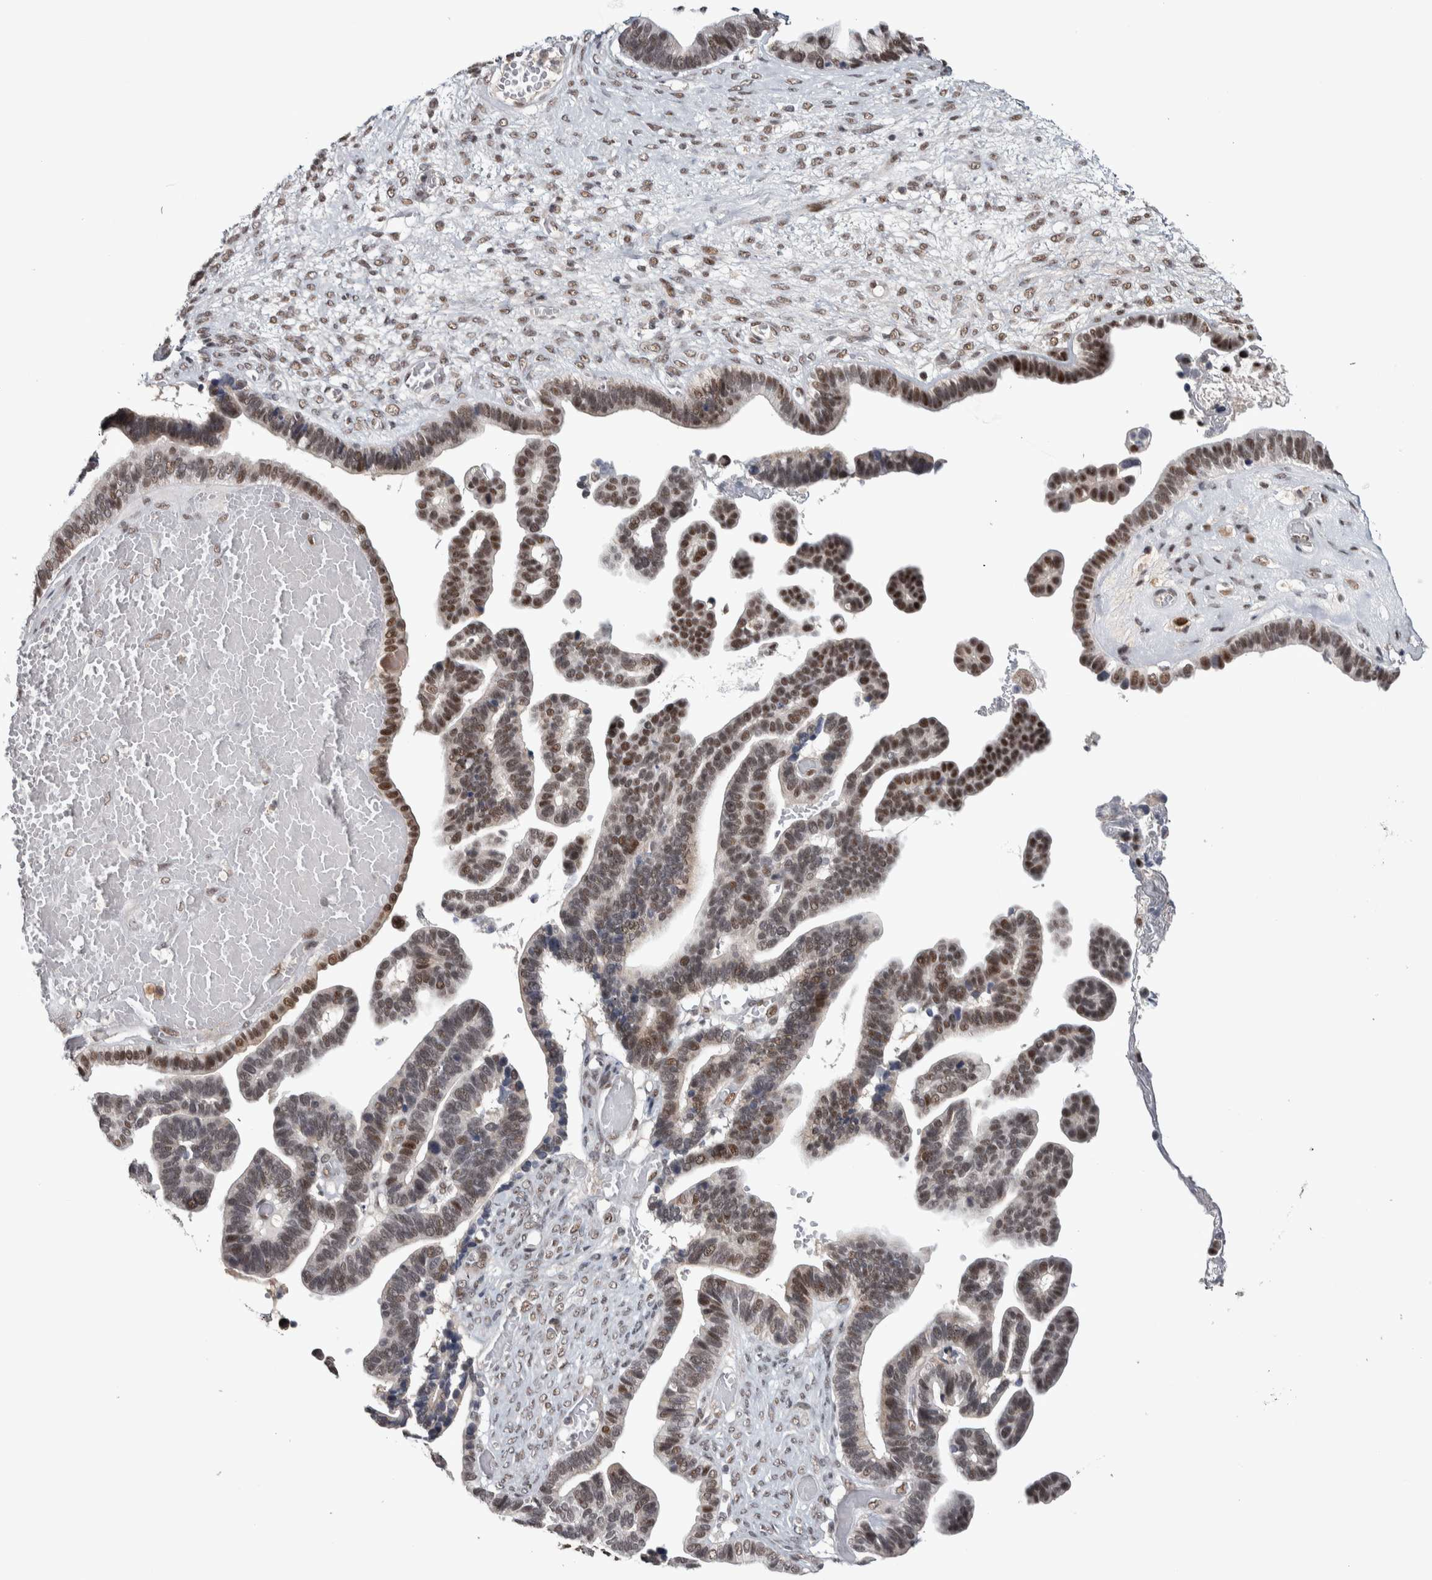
{"staining": {"intensity": "moderate", "quantity": ">75%", "location": "nuclear"}, "tissue": "ovarian cancer", "cell_type": "Tumor cells", "image_type": "cancer", "snomed": [{"axis": "morphology", "description": "Cystadenocarcinoma, serous, NOS"}, {"axis": "topography", "description": "Ovary"}], "caption": "Brown immunohistochemical staining in human ovarian cancer (serous cystadenocarcinoma) shows moderate nuclear positivity in about >75% of tumor cells.", "gene": "ASPN", "patient": {"sex": "female", "age": 56}}